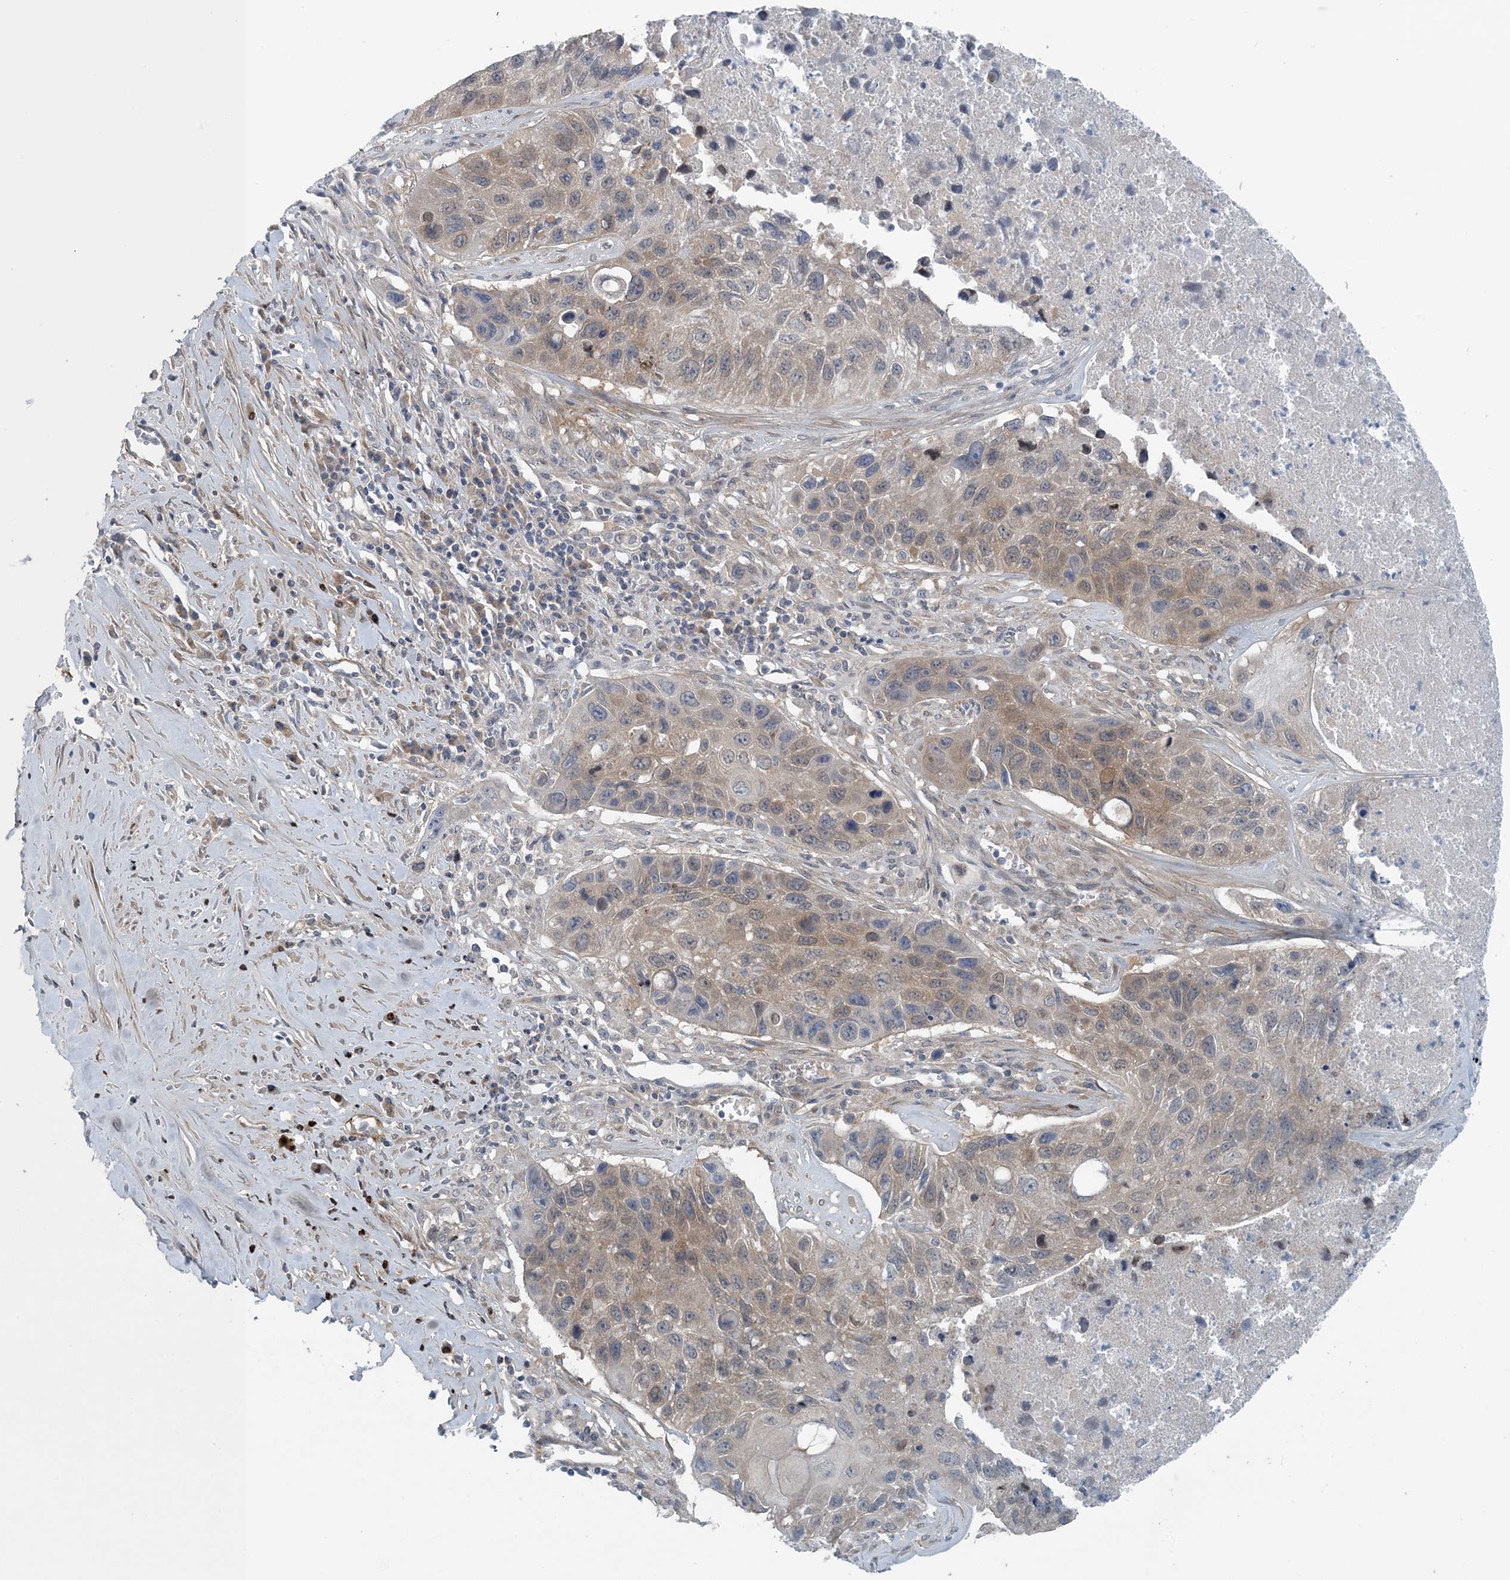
{"staining": {"intensity": "weak", "quantity": "25%-75%", "location": "cytoplasmic/membranous,nuclear"}, "tissue": "lung cancer", "cell_type": "Tumor cells", "image_type": "cancer", "snomed": [{"axis": "morphology", "description": "Squamous cell carcinoma, NOS"}, {"axis": "topography", "description": "Lung"}], "caption": "There is low levels of weak cytoplasmic/membranous and nuclear staining in tumor cells of lung squamous cell carcinoma, as demonstrated by immunohistochemical staining (brown color).", "gene": "HIKESHI", "patient": {"sex": "male", "age": 61}}